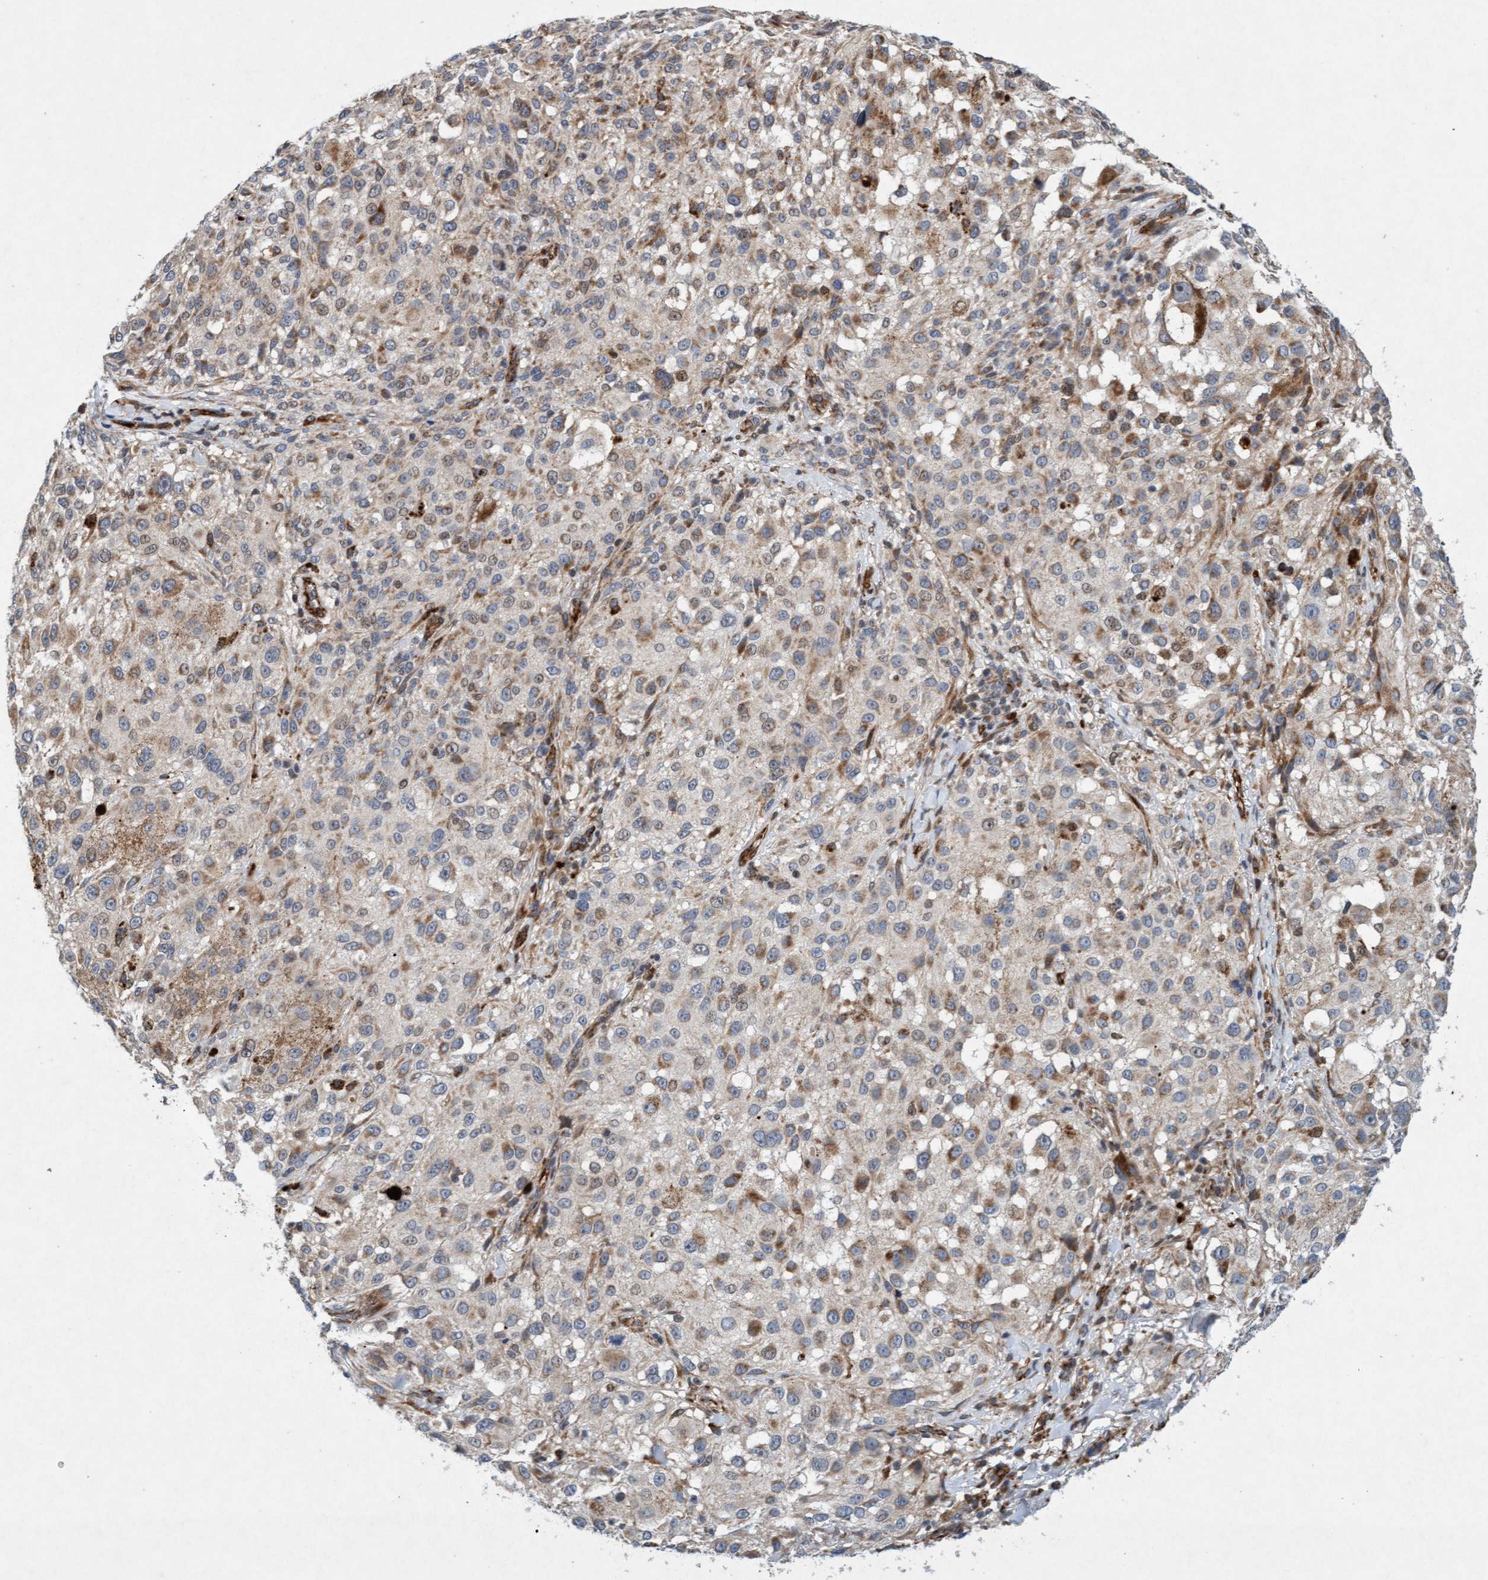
{"staining": {"intensity": "weak", "quantity": ">75%", "location": "cytoplasmic/membranous"}, "tissue": "melanoma", "cell_type": "Tumor cells", "image_type": "cancer", "snomed": [{"axis": "morphology", "description": "Necrosis, NOS"}, {"axis": "morphology", "description": "Malignant melanoma, NOS"}, {"axis": "topography", "description": "Skin"}], "caption": "Immunohistochemistry photomicrograph of neoplastic tissue: human malignant melanoma stained using immunohistochemistry (IHC) displays low levels of weak protein expression localized specifically in the cytoplasmic/membranous of tumor cells, appearing as a cytoplasmic/membranous brown color.", "gene": "TMEM70", "patient": {"sex": "female", "age": 87}}